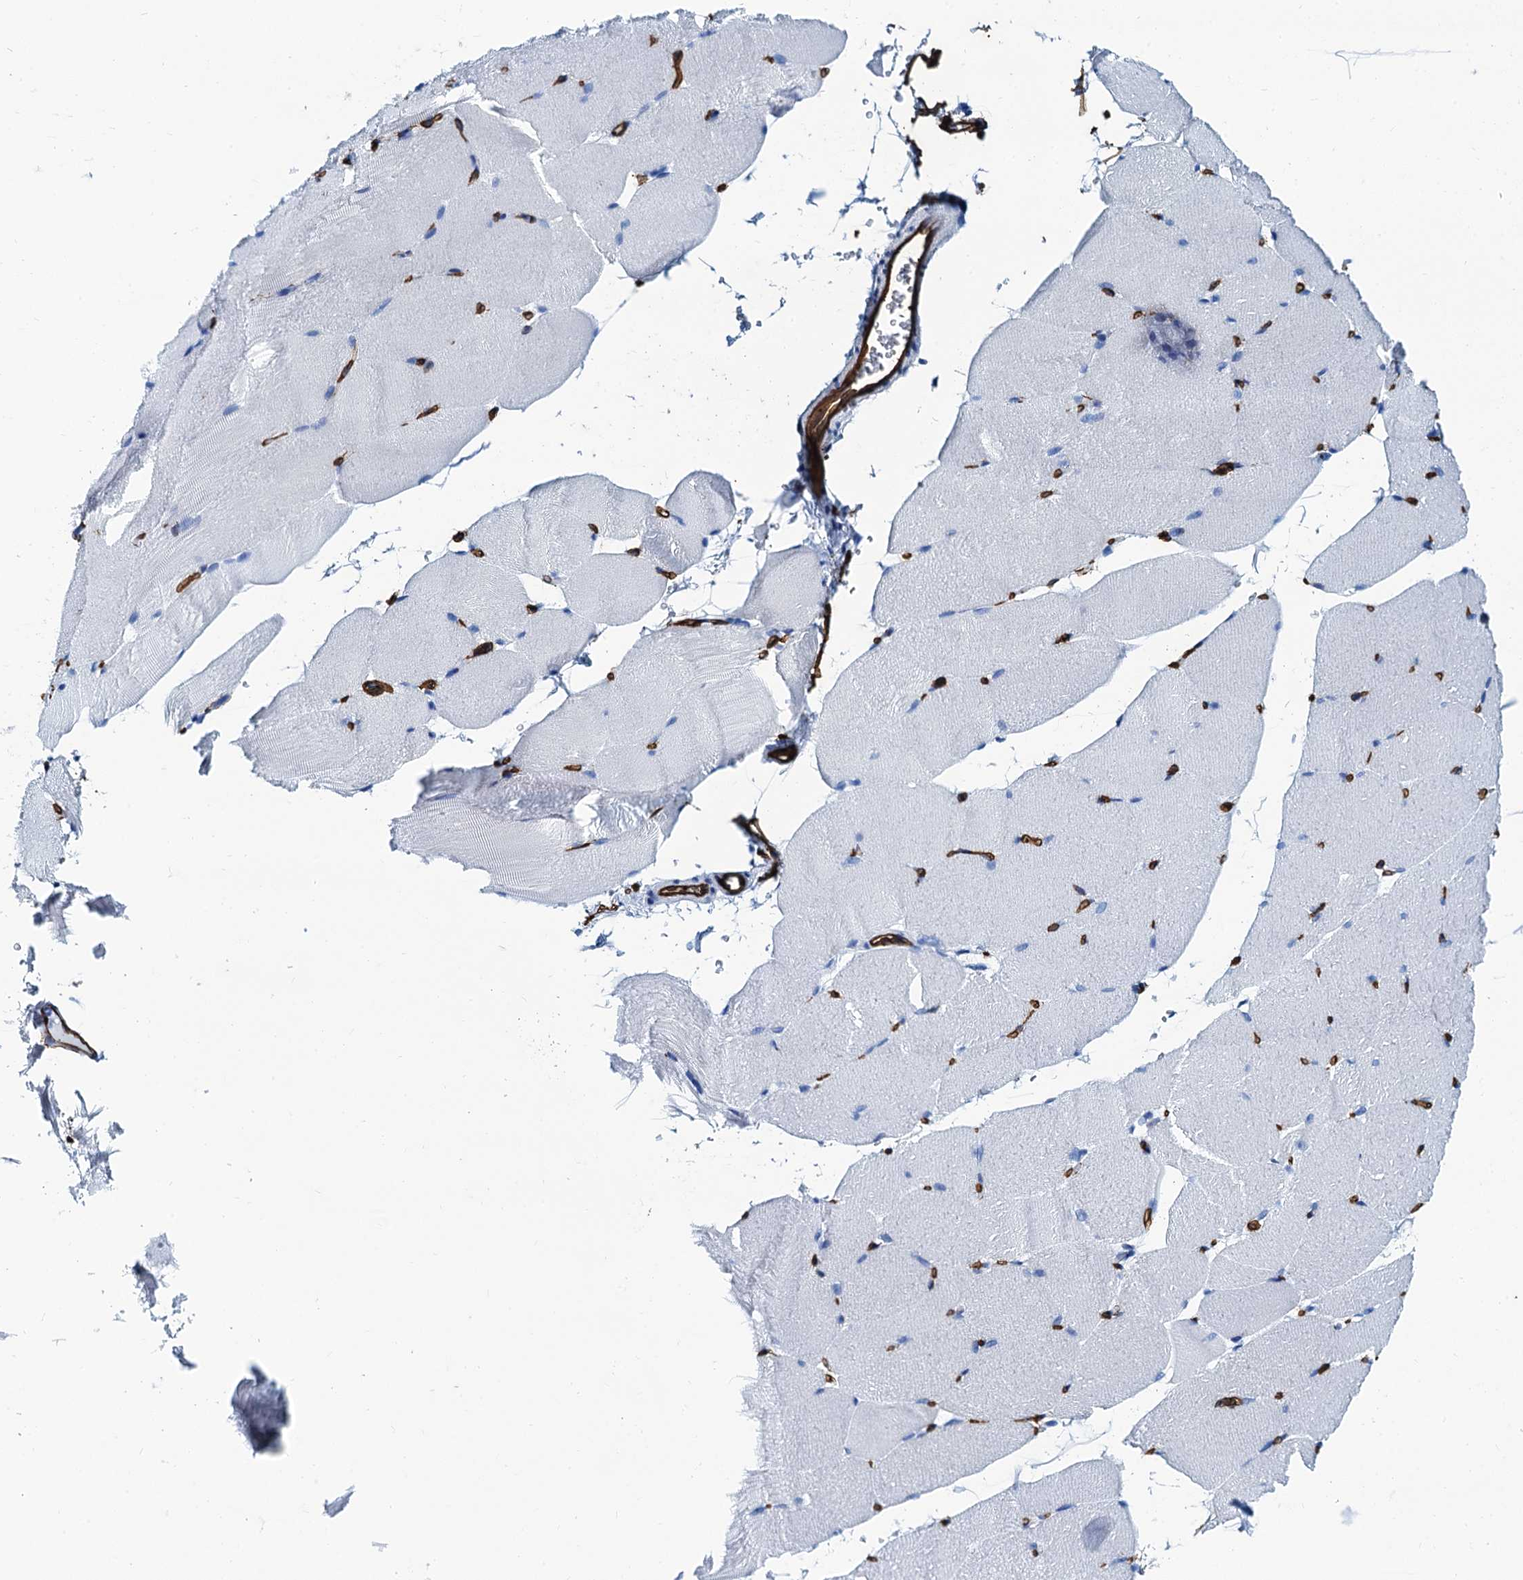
{"staining": {"intensity": "negative", "quantity": "none", "location": "none"}, "tissue": "skeletal muscle", "cell_type": "Myocytes", "image_type": "normal", "snomed": [{"axis": "morphology", "description": "Normal tissue, NOS"}, {"axis": "topography", "description": "Skeletal muscle"}, {"axis": "topography", "description": "Parathyroid gland"}], "caption": "Myocytes show no significant positivity in unremarkable skeletal muscle.", "gene": "CAVIN2", "patient": {"sex": "female", "age": 37}}